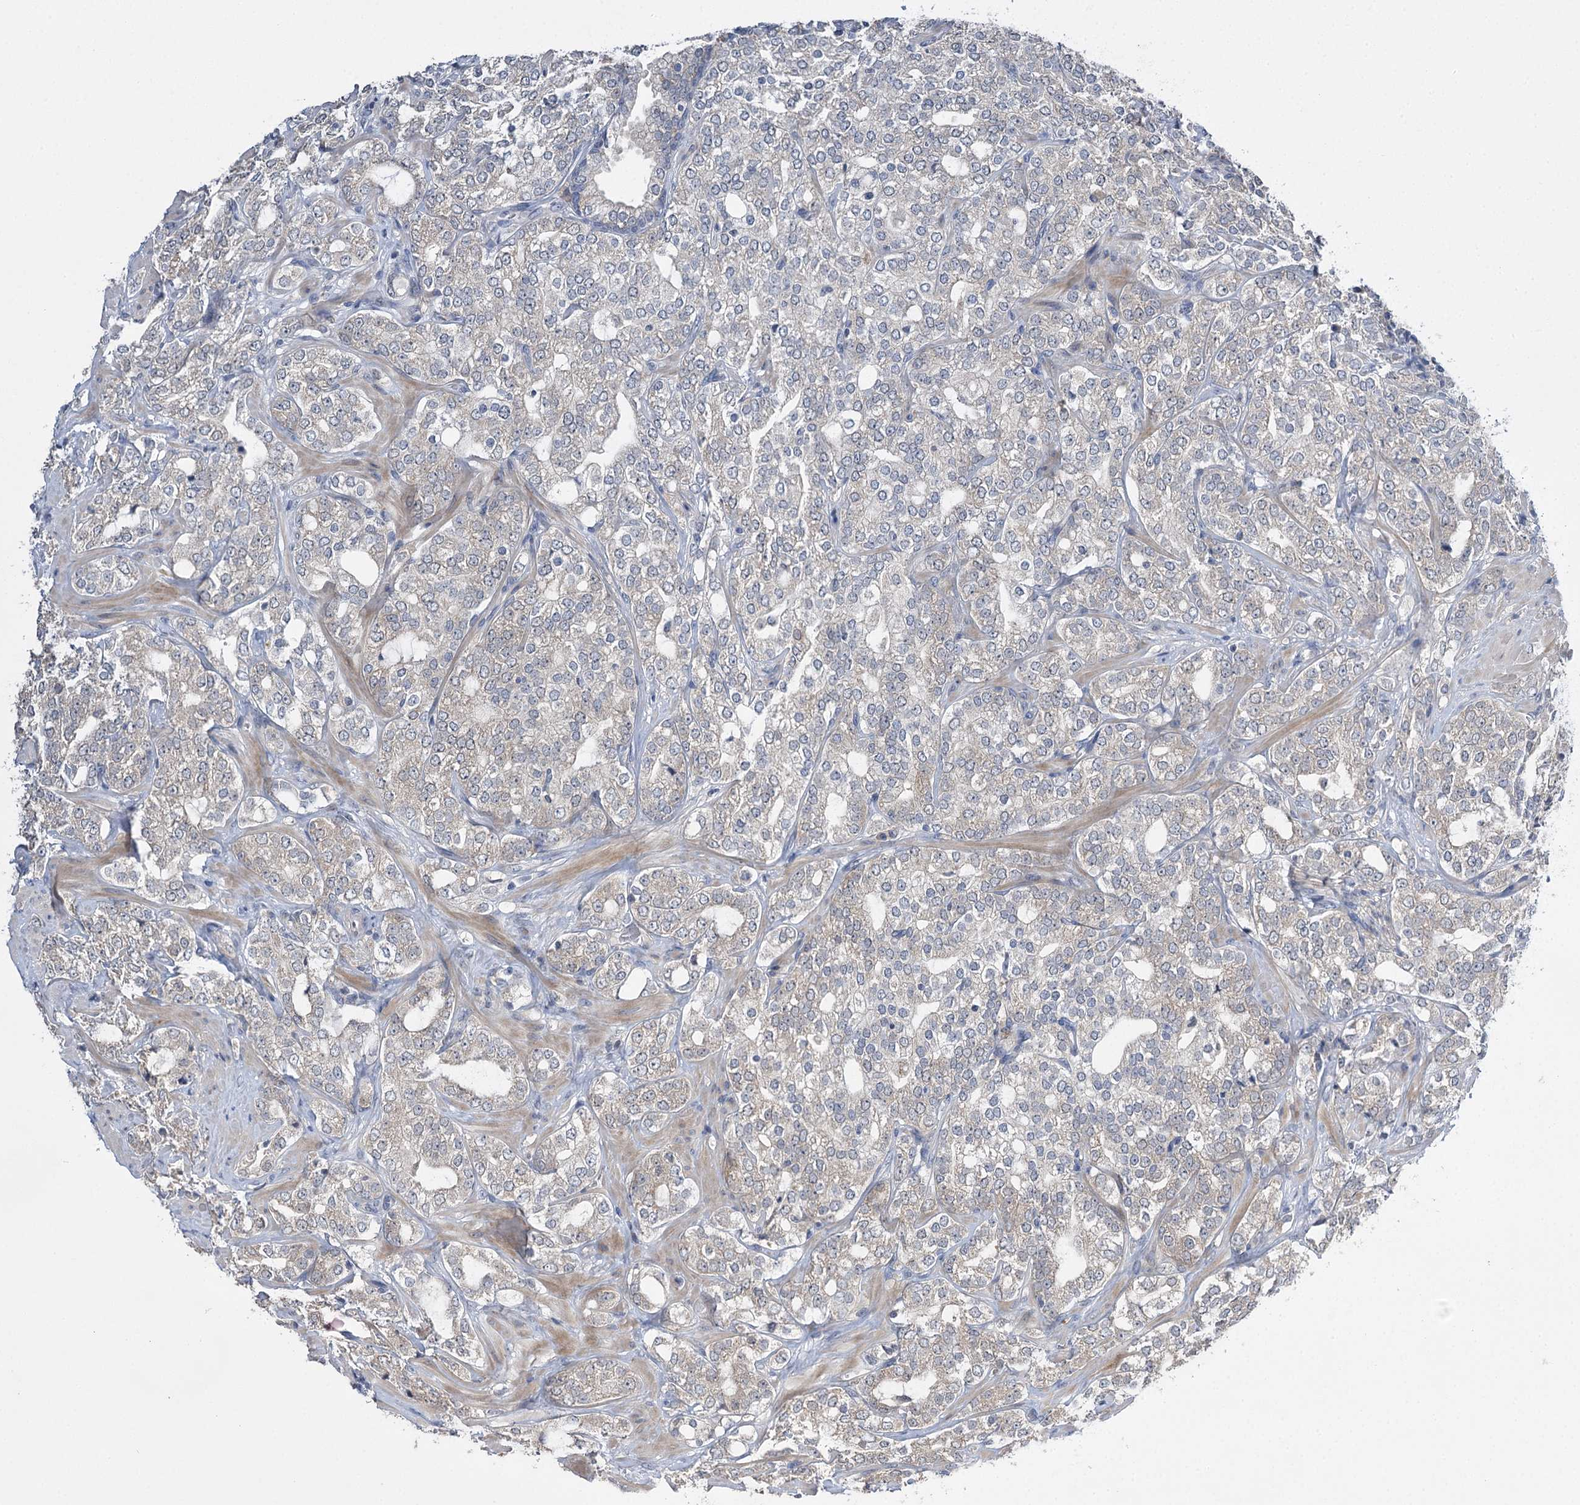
{"staining": {"intensity": "weak", "quantity": "<25%", "location": "cytoplasmic/membranous"}, "tissue": "prostate cancer", "cell_type": "Tumor cells", "image_type": "cancer", "snomed": [{"axis": "morphology", "description": "Adenocarcinoma, High grade"}, {"axis": "topography", "description": "Prostate"}], "caption": "Immunohistochemical staining of human prostate cancer (adenocarcinoma (high-grade)) demonstrates no significant staining in tumor cells.", "gene": "PHYHIPL", "patient": {"sex": "male", "age": 64}}